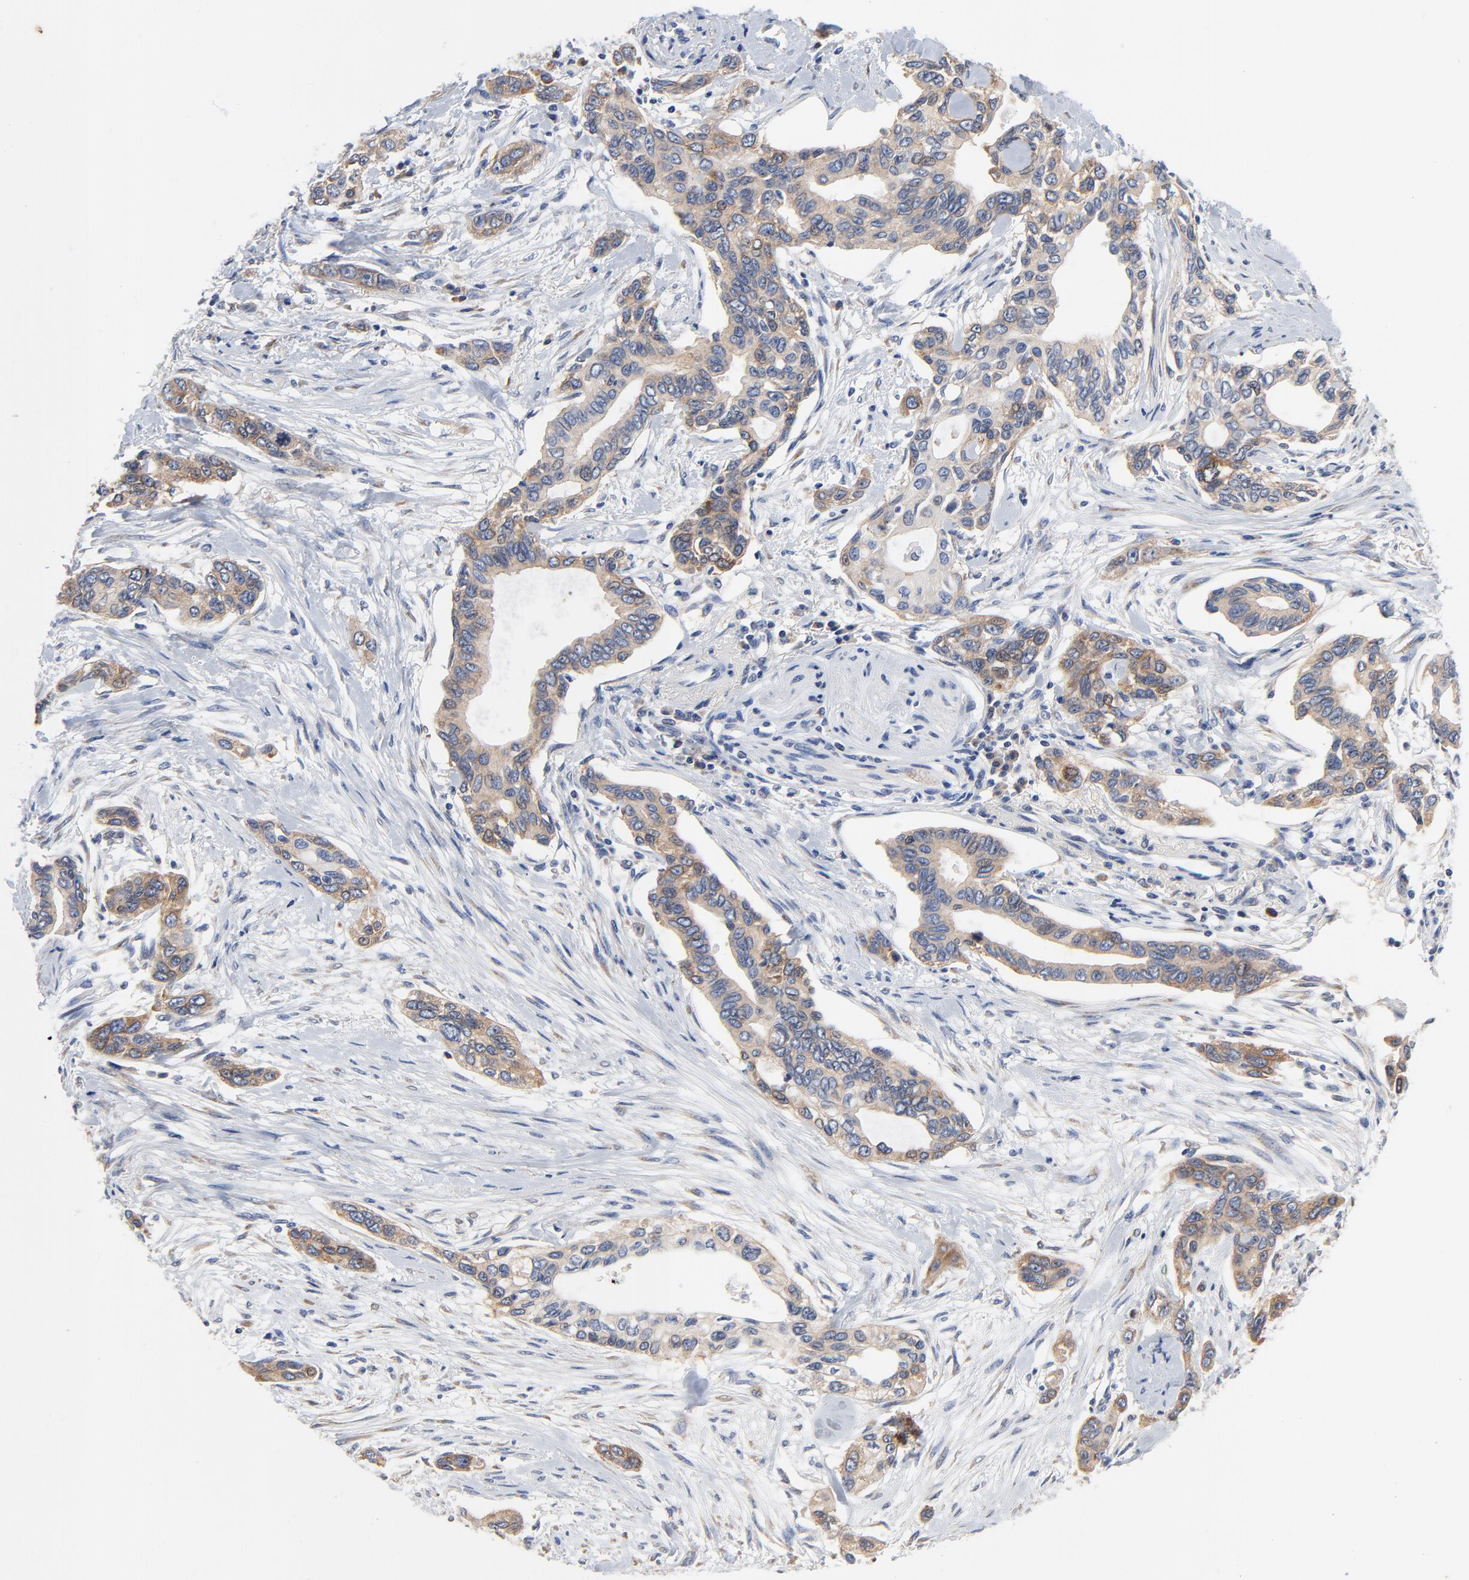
{"staining": {"intensity": "moderate", "quantity": "25%-75%", "location": "cytoplasmic/membranous"}, "tissue": "pancreatic cancer", "cell_type": "Tumor cells", "image_type": "cancer", "snomed": [{"axis": "morphology", "description": "Adenocarcinoma, NOS"}, {"axis": "topography", "description": "Pancreas"}], "caption": "This micrograph displays adenocarcinoma (pancreatic) stained with immunohistochemistry to label a protein in brown. The cytoplasmic/membranous of tumor cells show moderate positivity for the protein. Nuclei are counter-stained blue.", "gene": "VAV2", "patient": {"sex": "female", "age": 60}}